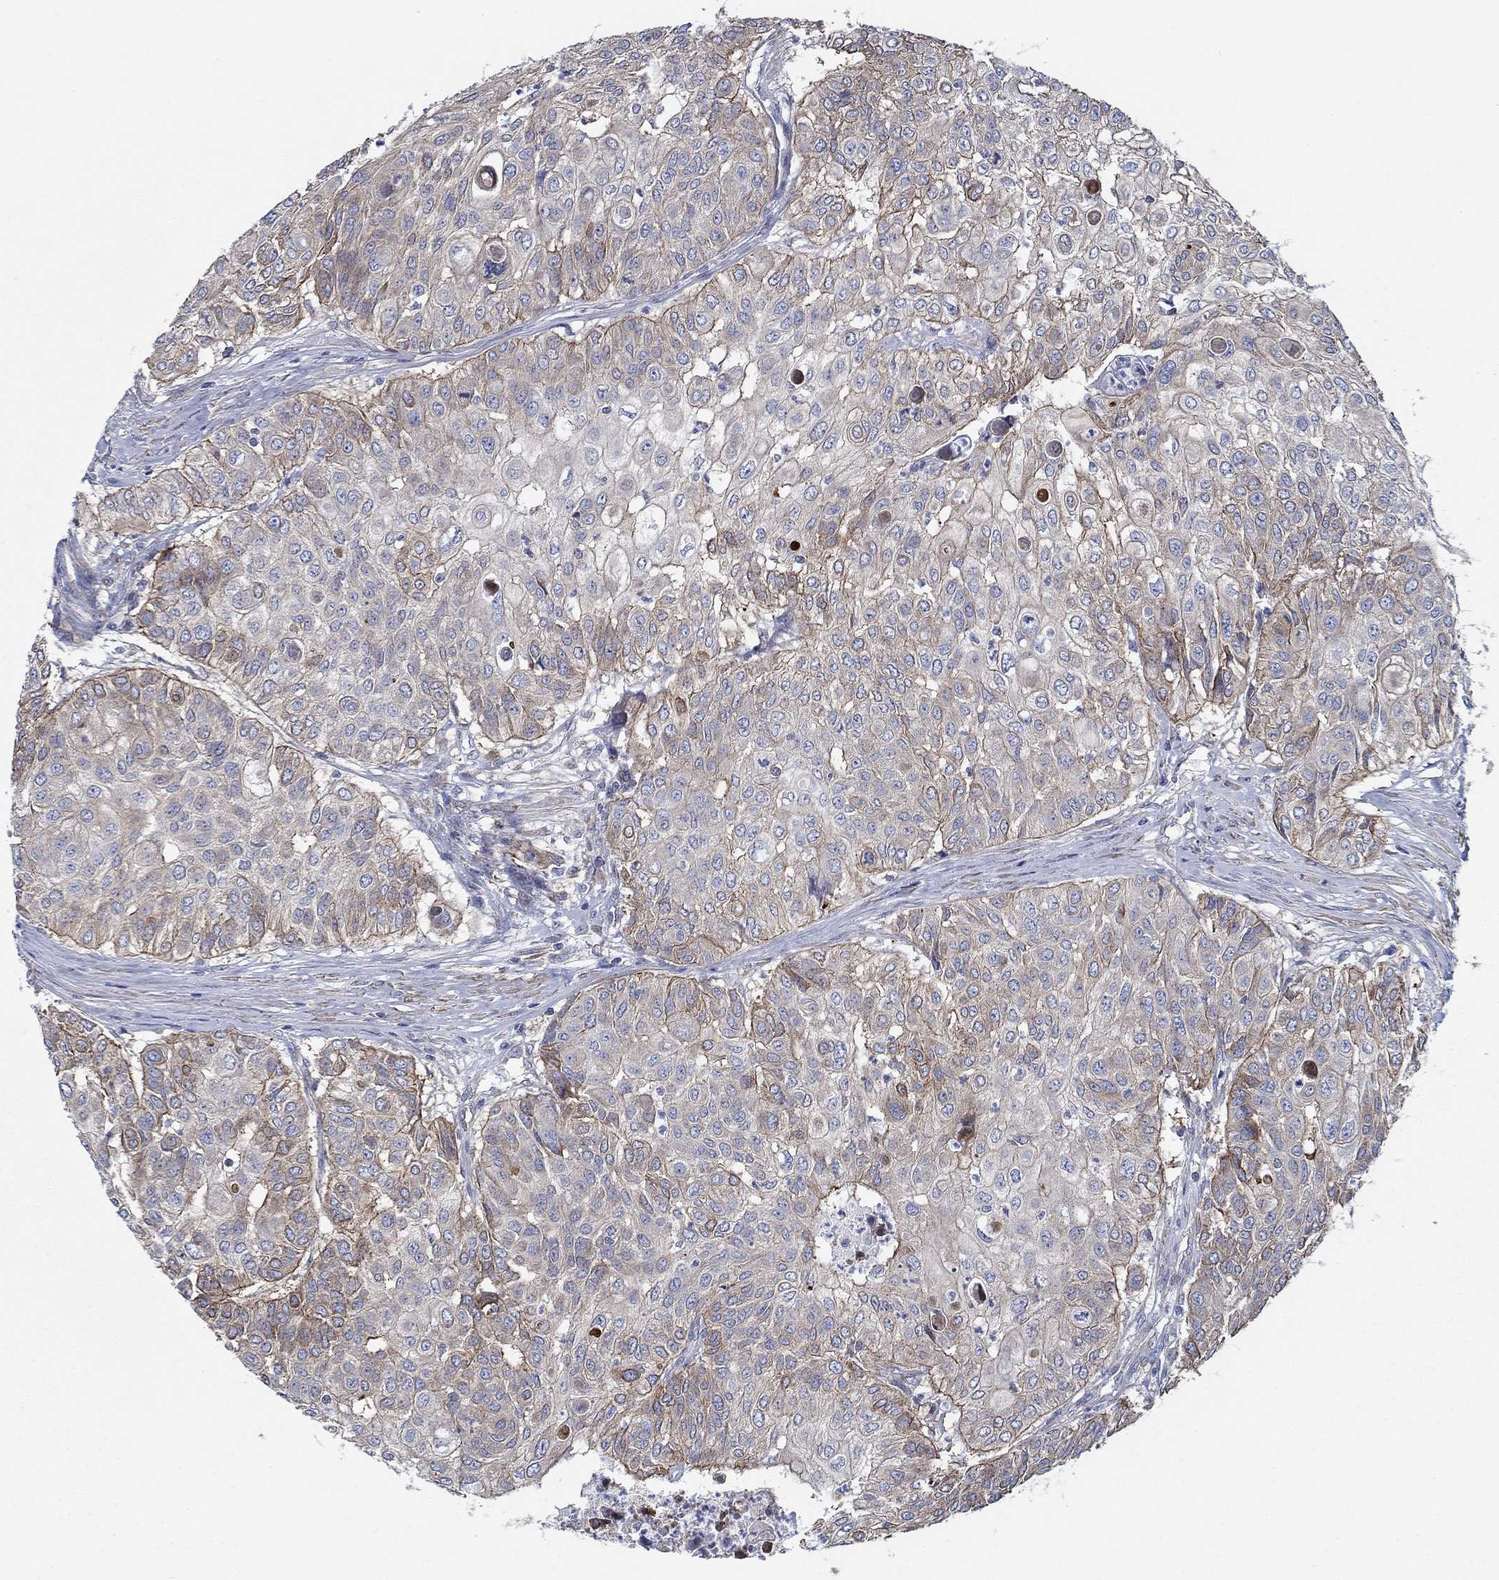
{"staining": {"intensity": "strong", "quantity": "25%-75%", "location": "cytoplasmic/membranous"}, "tissue": "urothelial cancer", "cell_type": "Tumor cells", "image_type": "cancer", "snomed": [{"axis": "morphology", "description": "Urothelial carcinoma, High grade"}, {"axis": "topography", "description": "Urinary bladder"}], "caption": "Immunohistochemistry histopathology image of neoplastic tissue: human urothelial cancer stained using immunohistochemistry exhibits high levels of strong protein expression localized specifically in the cytoplasmic/membranous of tumor cells, appearing as a cytoplasmic/membranous brown color.", "gene": "FMN1", "patient": {"sex": "female", "age": 79}}